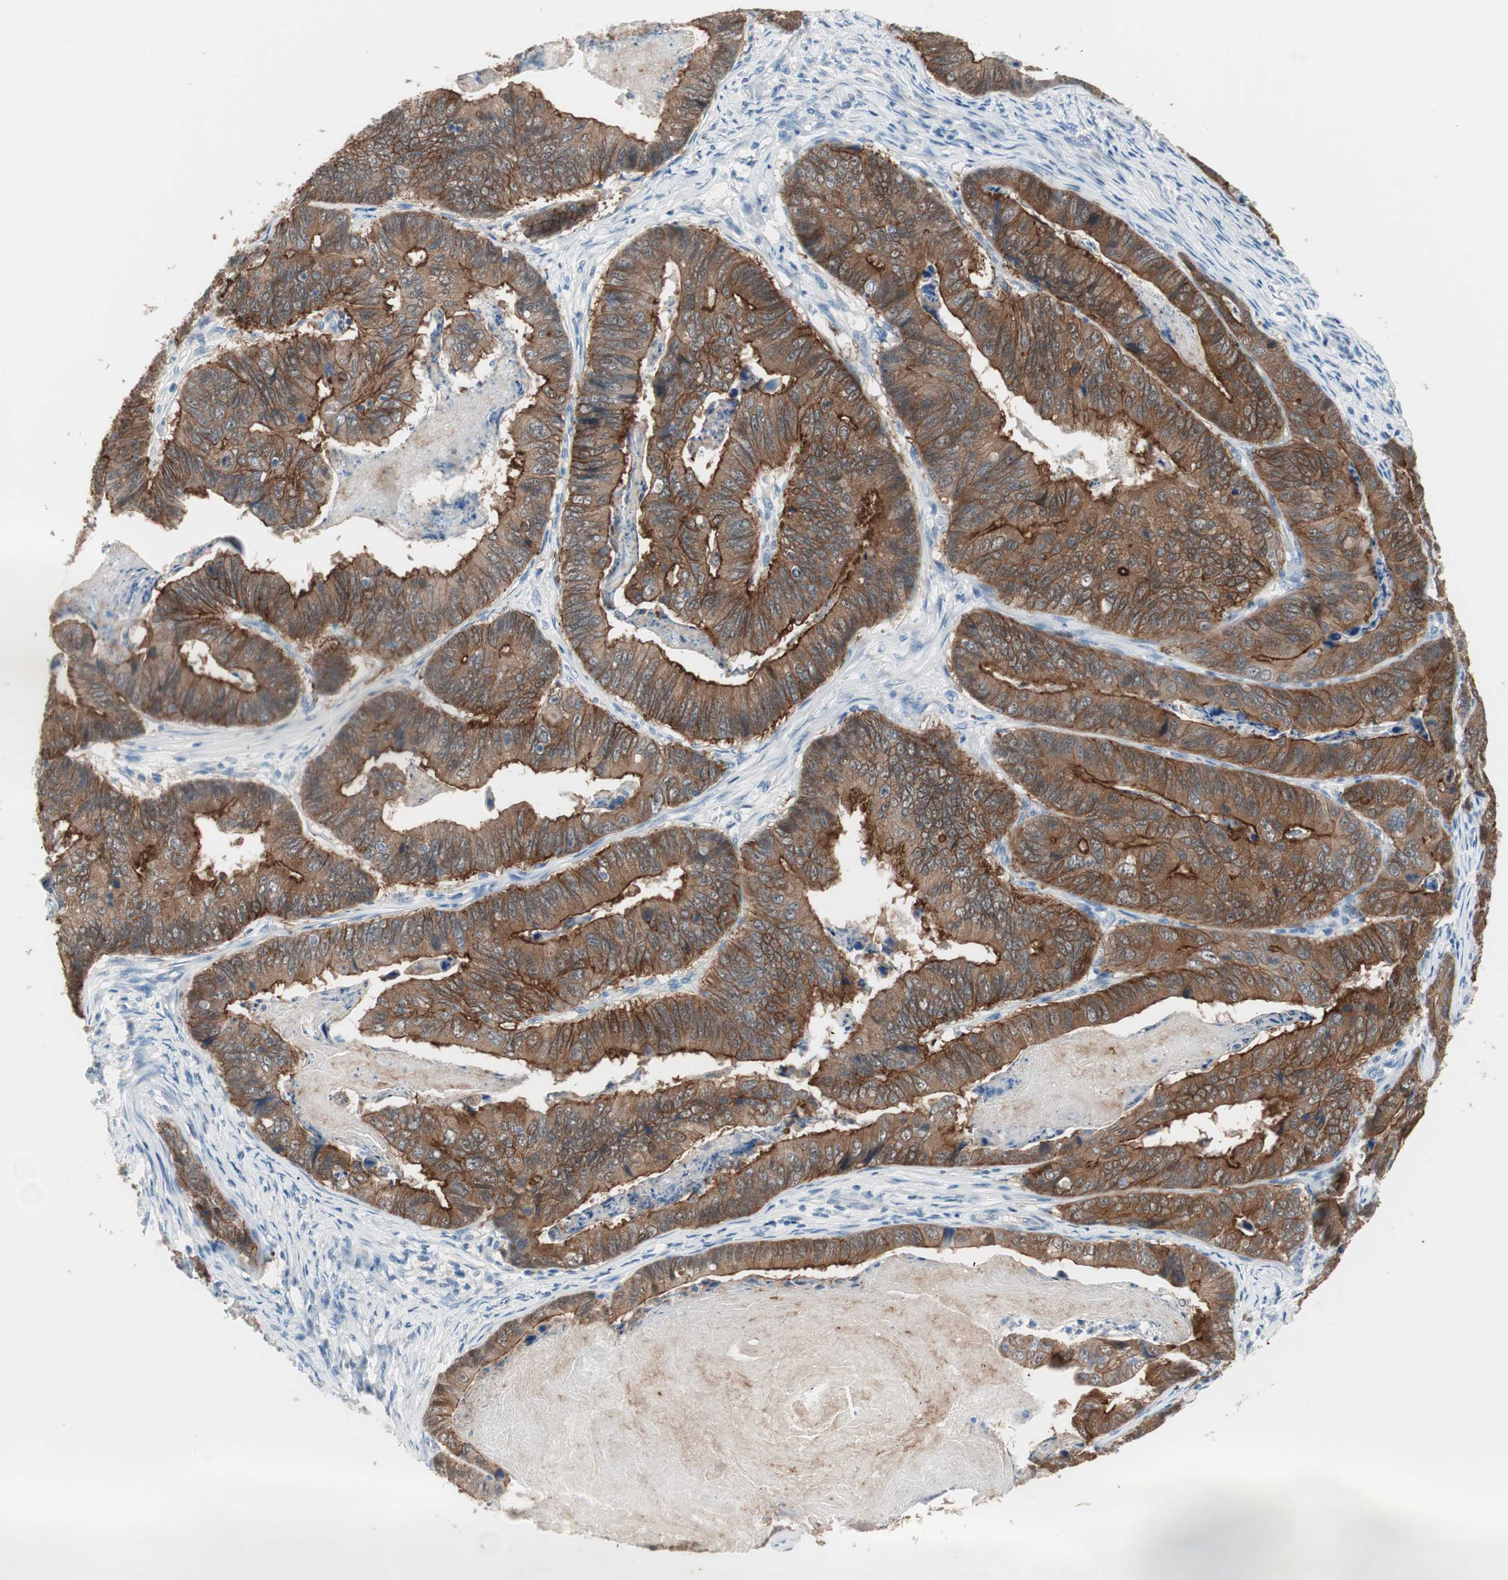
{"staining": {"intensity": "strong", "quantity": ">75%", "location": "cytoplasmic/membranous"}, "tissue": "stomach cancer", "cell_type": "Tumor cells", "image_type": "cancer", "snomed": [{"axis": "morphology", "description": "Adenocarcinoma, NOS"}, {"axis": "topography", "description": "Stomach, lower"}], "caption": "Stomach cancer (adenocarcinoma) tissue shows strong cytoplasmic/membranous staining in about >75% of tumor cells, visualized by immunohistochemistry.", "gene": "VIL1", "patient": {"sex": "male", "age": 77}}